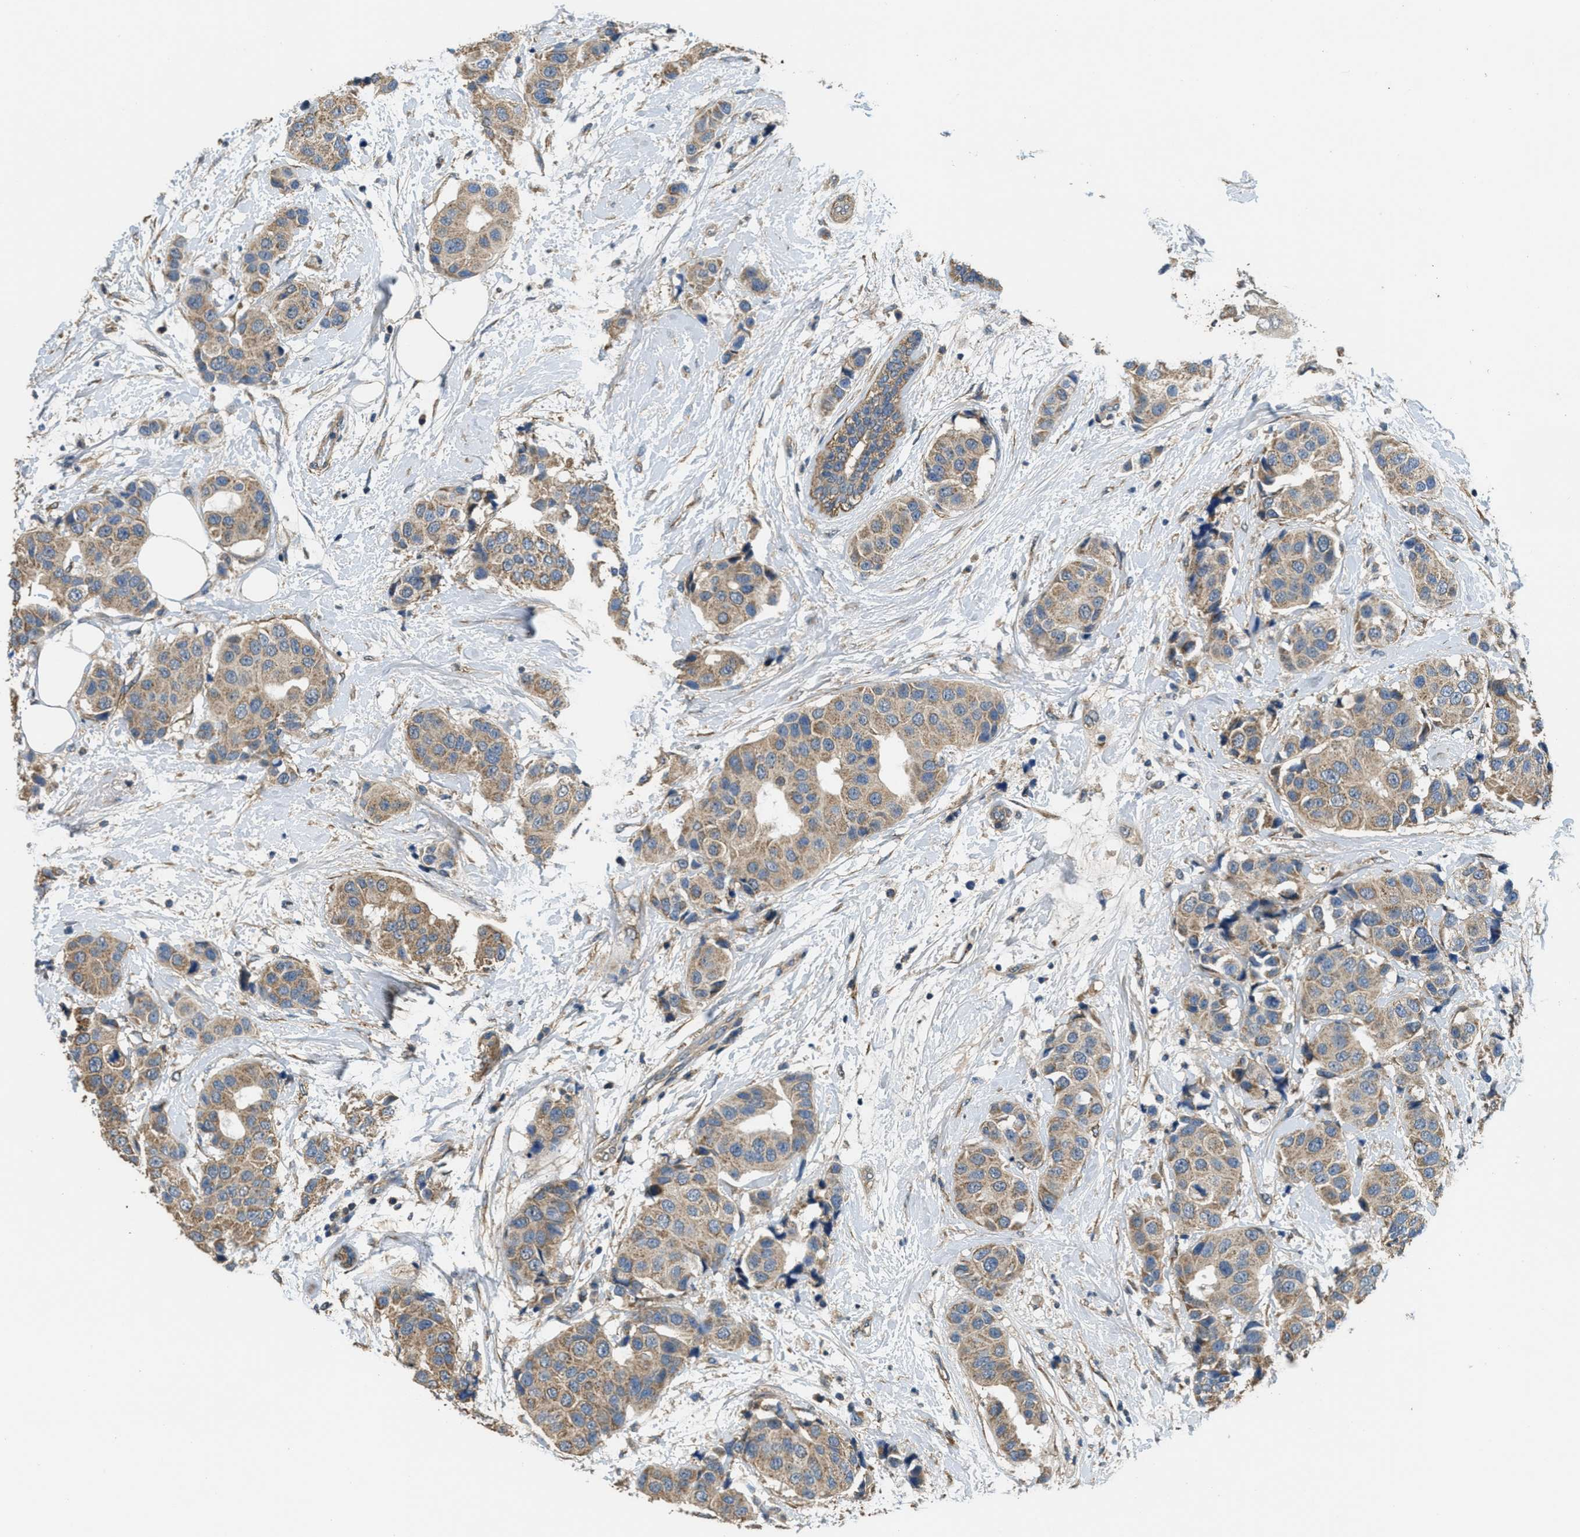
{"staining": {"intensity": "weak", "quantity": ">75%", "location": "cytoplasmic/membranous"}, "tissue": "breast cancer", "cell_type": "Tumor cells", "image_type": "cancer", "snomed": [{"axis": "morphology", "description": "Normal tissue, NOS"}, {"axis": "morphology", "description": "Duct carcinoma"}, {"axis": "topography", "description": "Breast"}], "caption": "The micrograph exhibits immunohistochemical staining of intraductal carcinoma (breast). There is weak cytoplasmic/membranous expression is identified in about >75% of tumor cells.", "gene": "THBS2", "patient": {"sex": "female", "age": 39}}